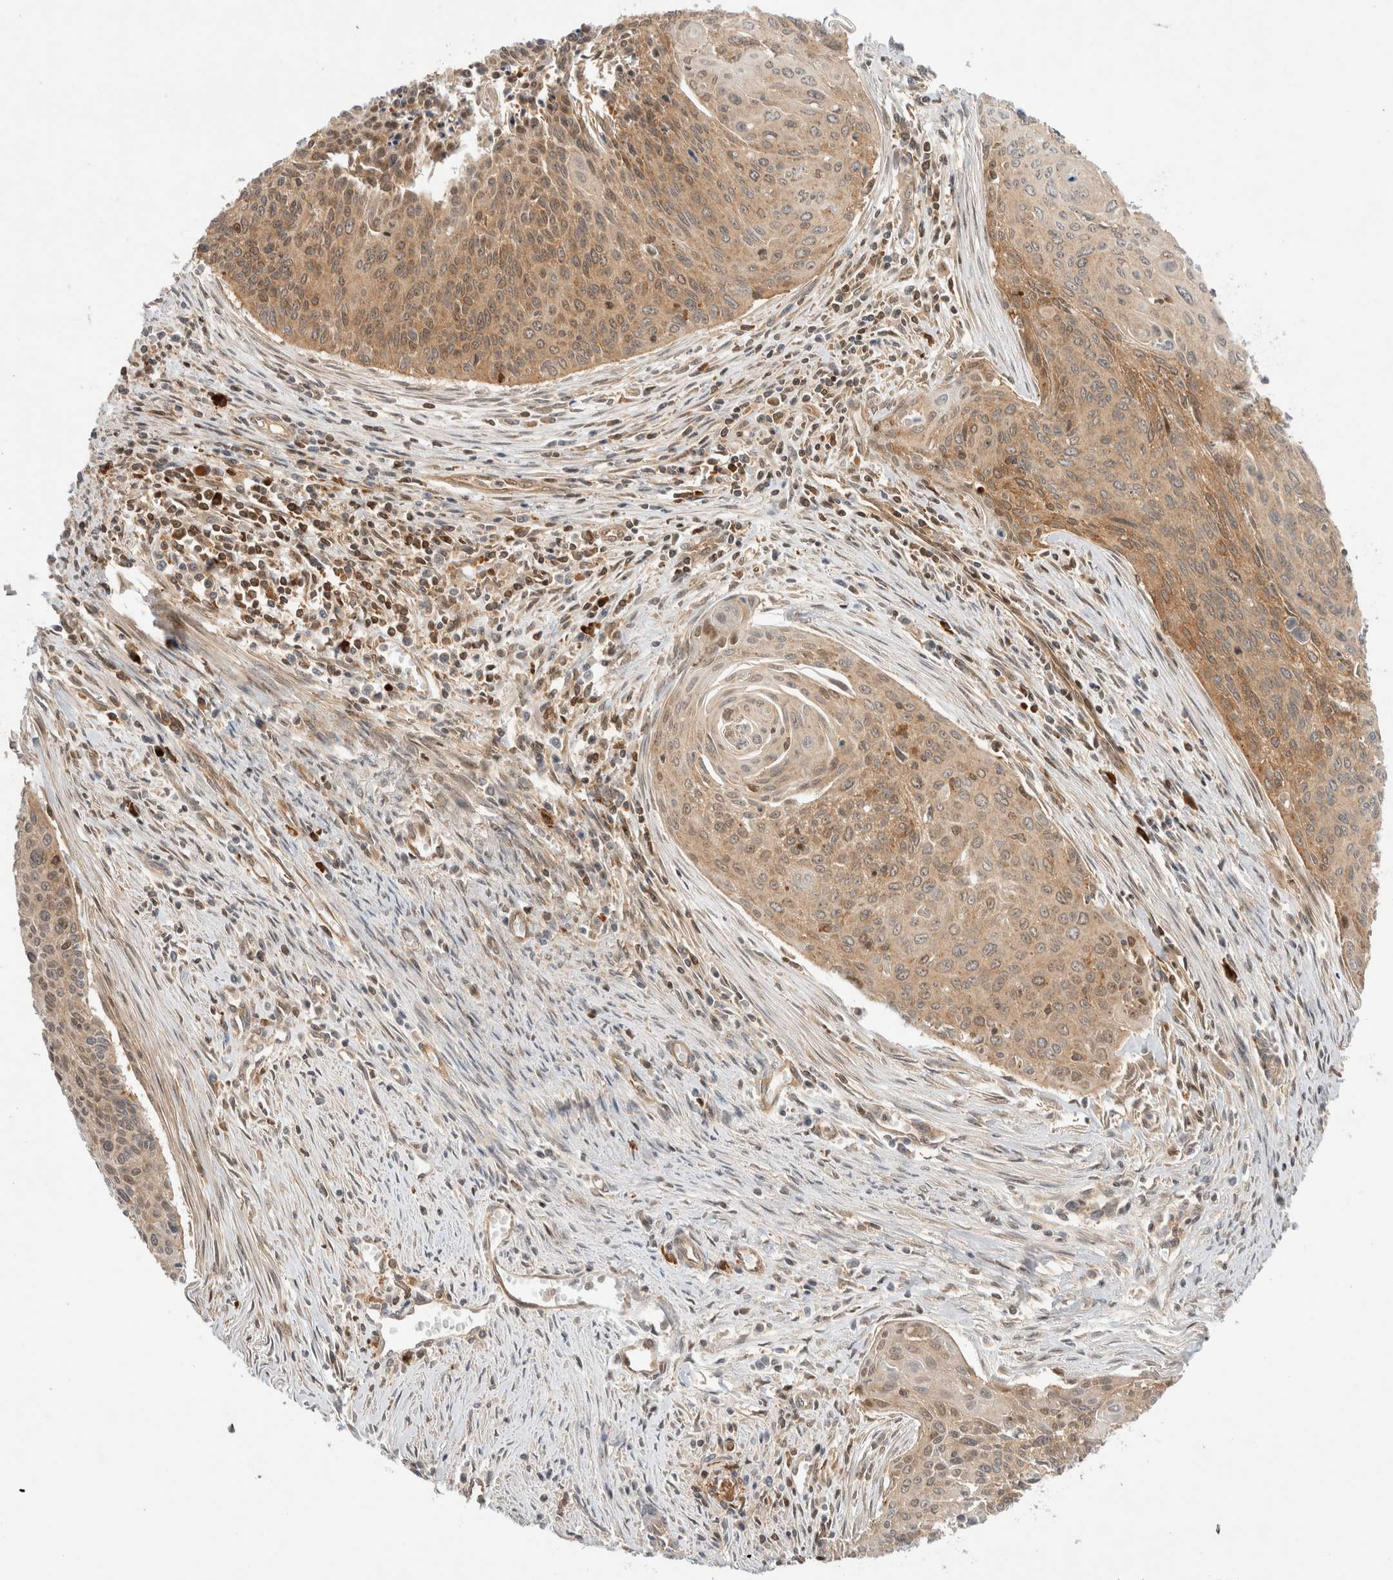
{"staining": {"intensity": "moderate", "quantity": "25%-75%", "location": "cytoplasmic/membranous"}, "tissue": "cervical cancer", "cell_type": "Tumor cells", "image_type": "cancer", "snomed": [{"axis": "morphology", "description": "Squamous cell carcinoma, NOS"}, {"axis": "topography", "description": "Cervix"}], "caption": "Squamous cell carcinoma (cervical) tissue shows moderate cytoplasmic/membranous staining in approximately 25%-75% of tumor cells, visualized by immunohistochemistry.", "gene": "NFKB1", "patient": {"sex": "female", "age": 55}}